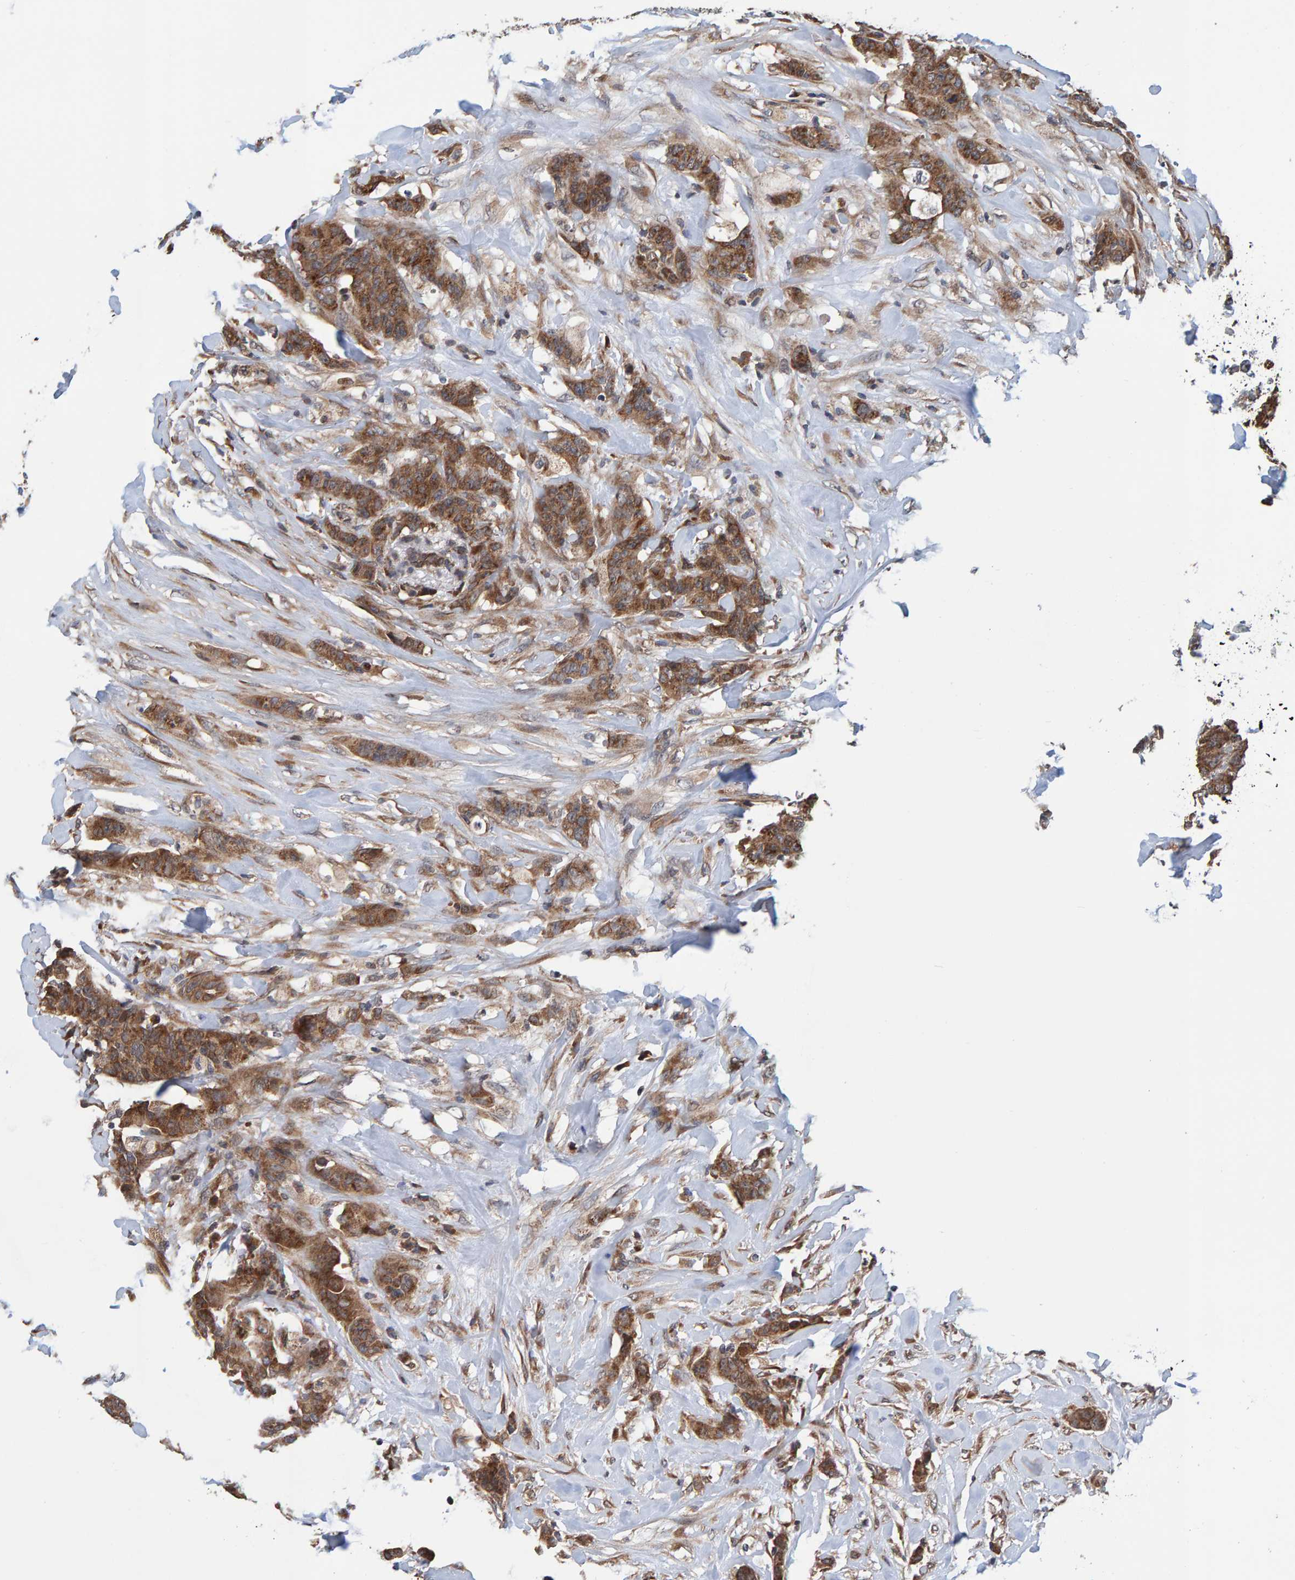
{"staining": {"intensity": "strong", "quantity": ">75%", "location": "cytoplasmic/membranous"}, "tissue": "breast cancer", "cell_type": "Tumor cells", "image_type": "cancer", "snomed": [{"axis": "morphology", "description": "Normal tissue, NOS"}, {"axis": "morphology", "description": "Duct carcinoma"}, {"axis": "topography", "description": "Breast"}], "caption": "This micrograph displays breast cancer stained with IHC to label a protein in brown. The cytoplasmic/membranous of tumor cells show strong positivity for the protein. Nuclei are counter-stained blue.", "gene": "SCRN2", "patient": {"sex": "female", "age": 40}}